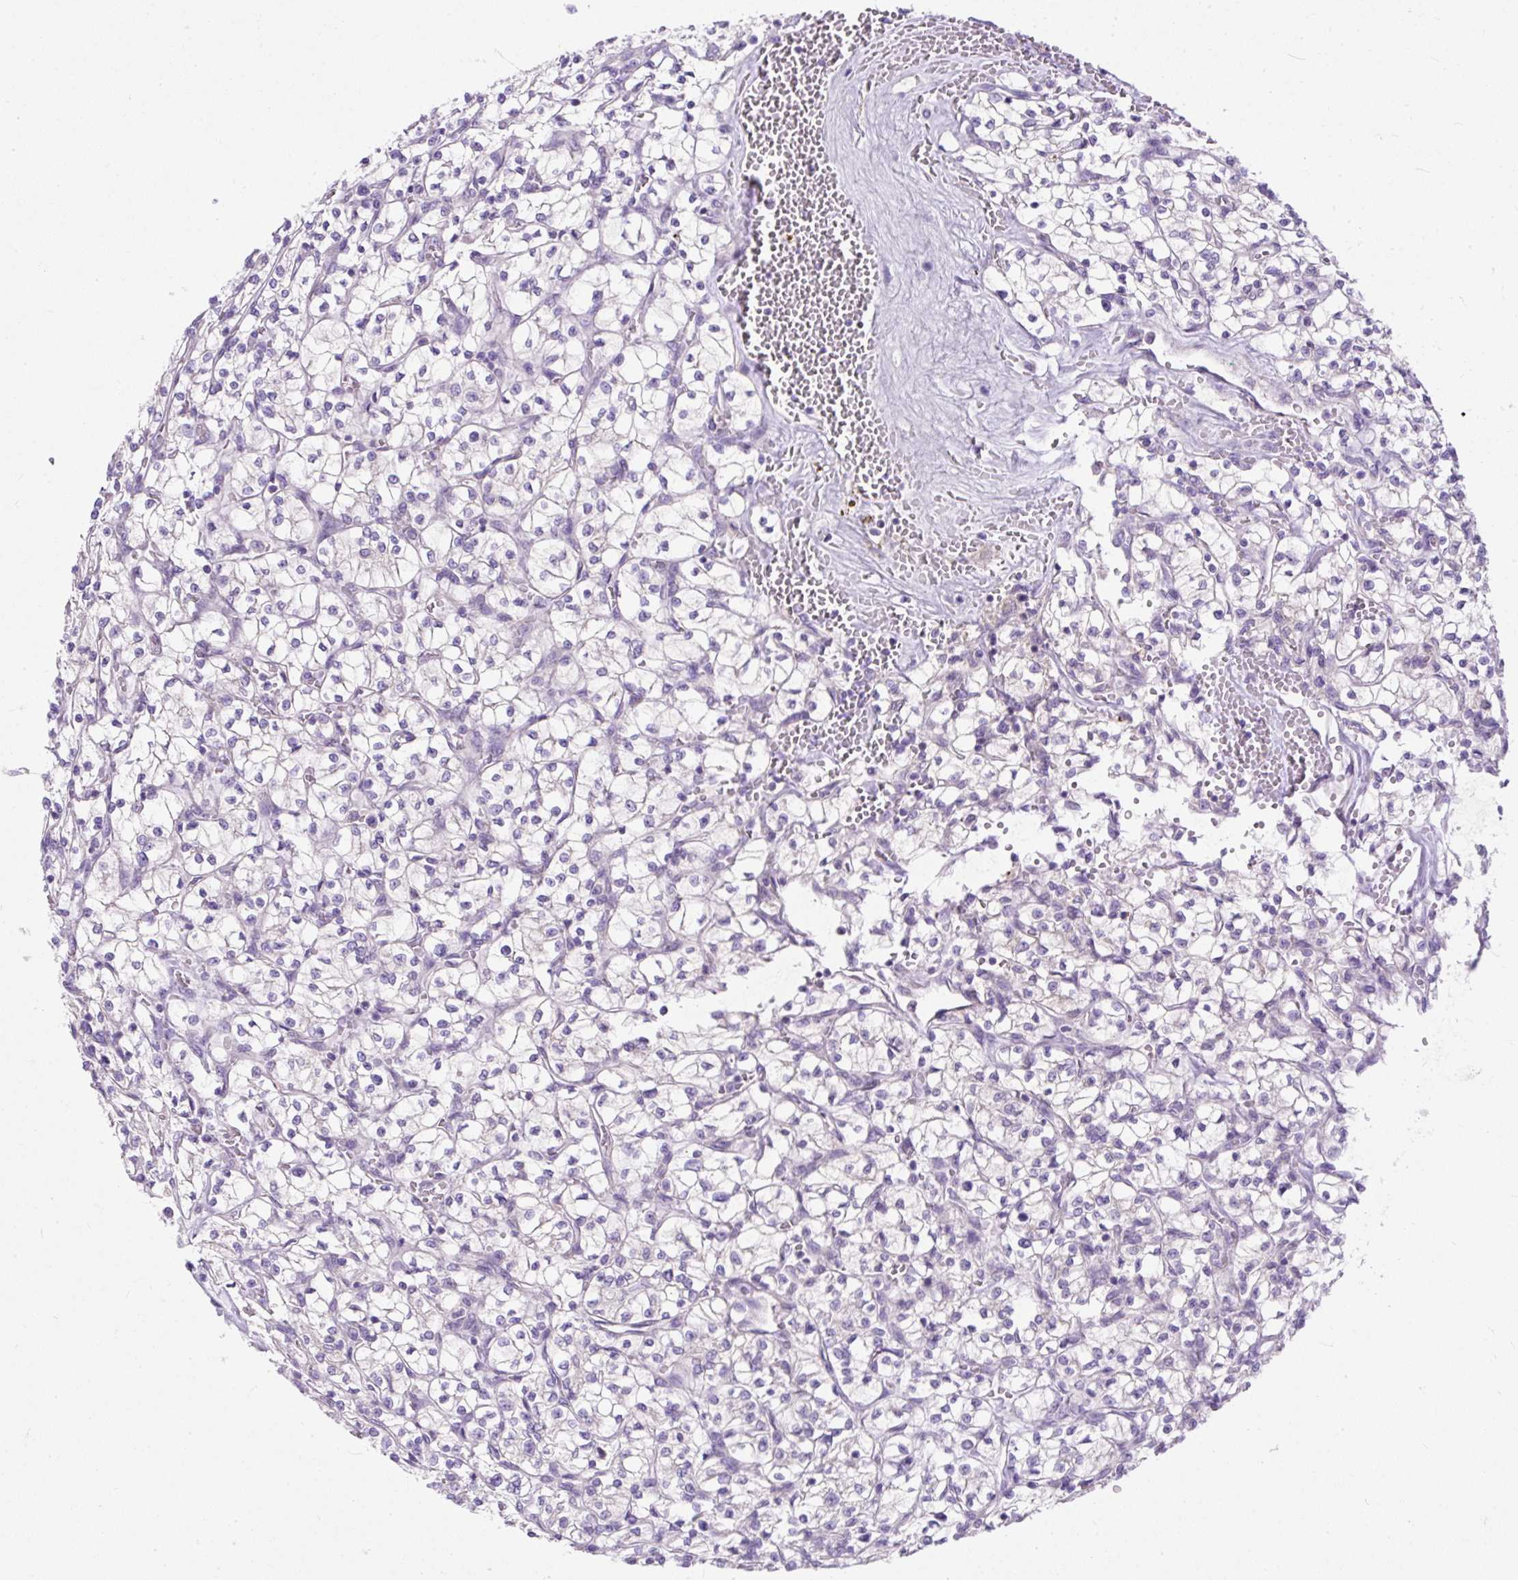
{"staining": {"intensity": "negative", "quantity": "none", "location": "none"}, "tissue": "renal cancer", "cell_type": "Tumor cells", "image_type": "cancer", "snomed": [{"axis": "morphology", "description": "Adenocarcinoma, NOS"}, {"axis": "topography", "description": "Kidney"}], "caption": "DAB immunohistochemical staining of human renal adenocarcinoma displays no significant positivity in tumor cells. (DAB immunohistochemistry visualized using brightfield microscopy, high magnification).", "gene": "SUSD5", "patient": {"sex": "female", "age": 64}}